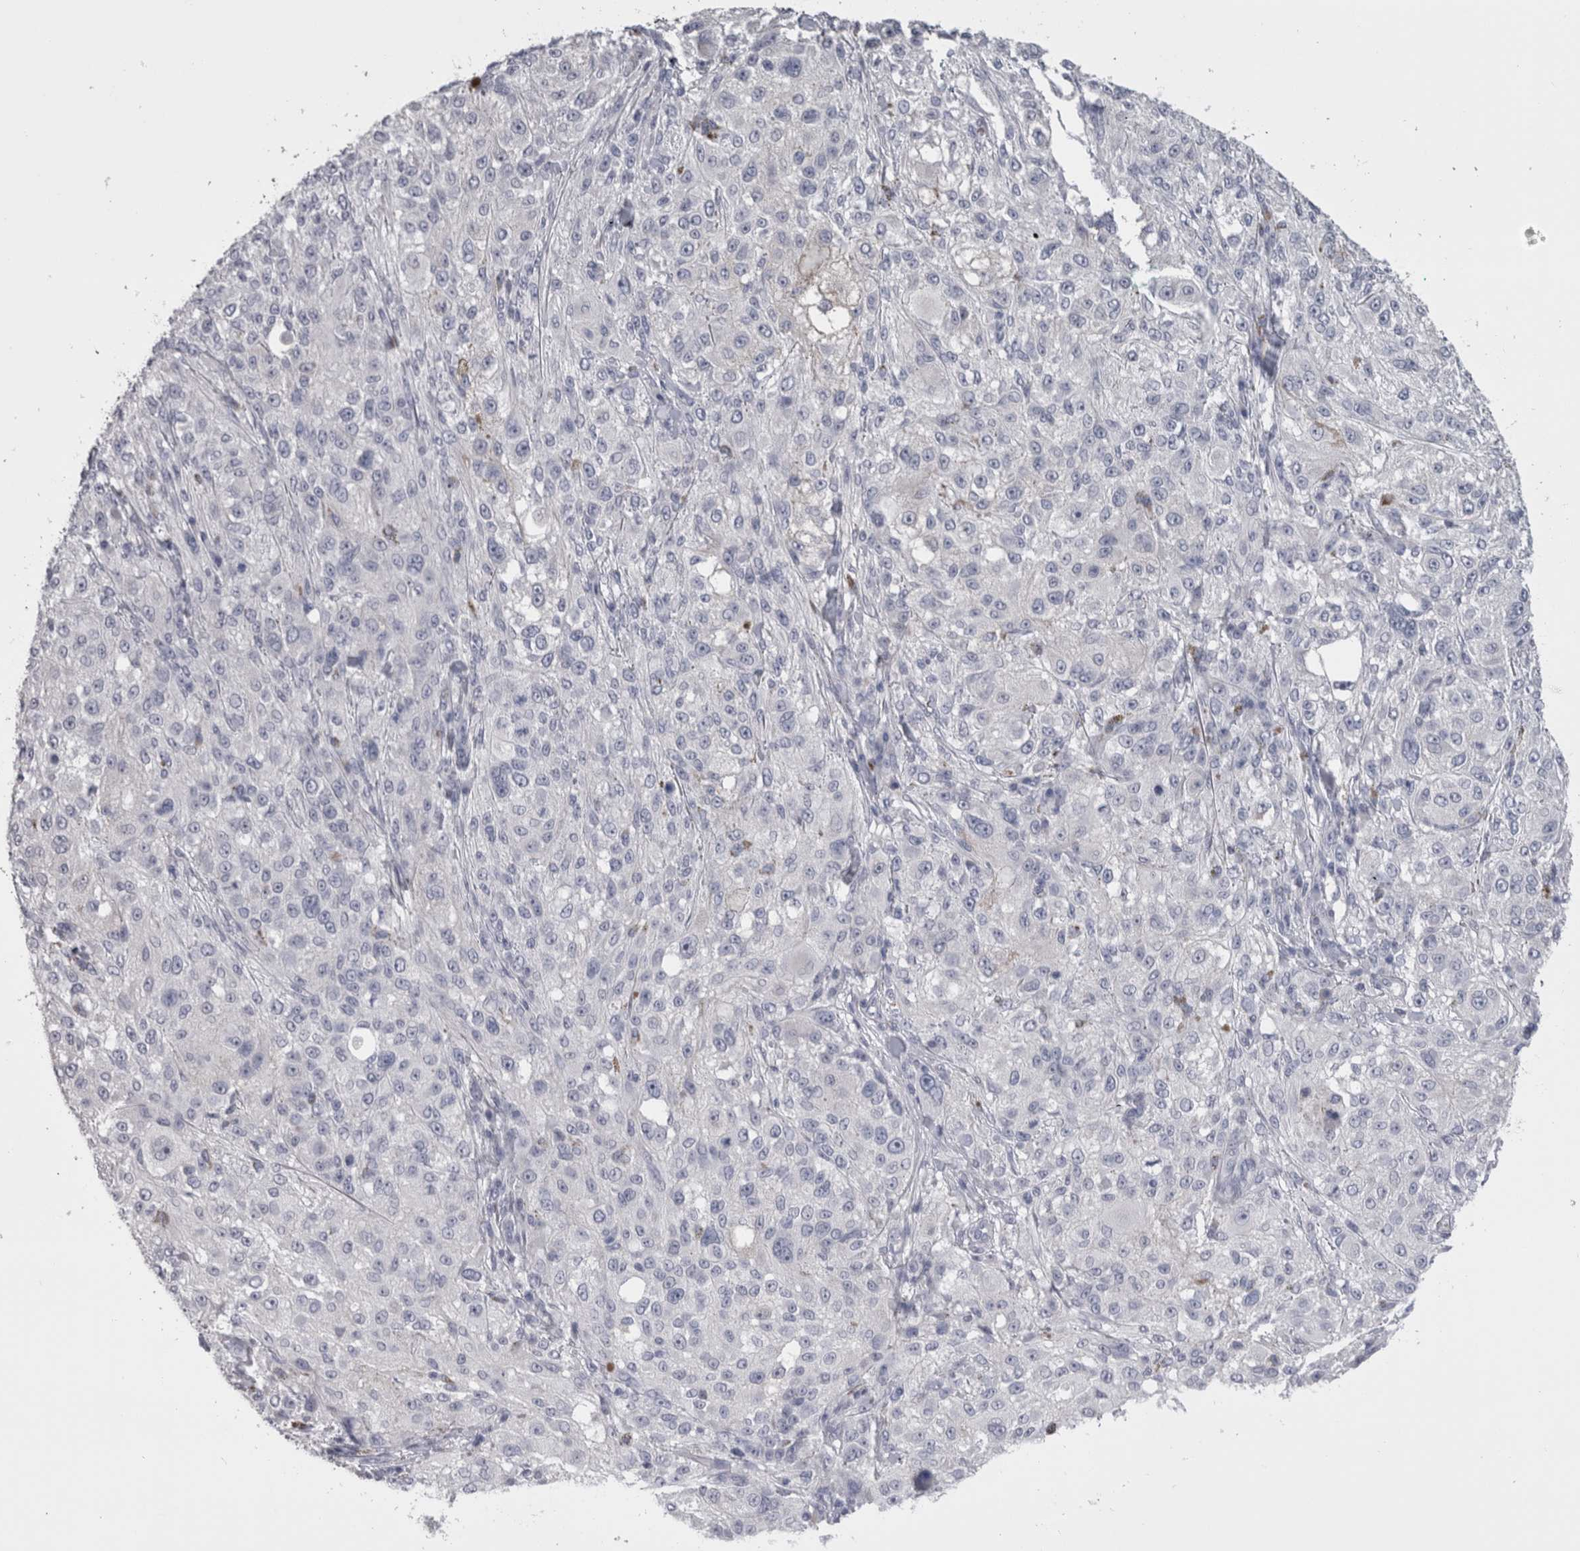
{"staining": {"intensity": "negative", "quantity": "none", "location": "none"}, "tissue": "melanoma", "cell_type": "Tumor cells", "image_type": "cancer", "snomed": [{"axis": "morphology", "description": "Necrosis, NOS"}, {"axis": "morphology", "description": "Malignant melanoma, NOS"}, {"axis": "topography", "description": "Skin"}], "caption": "Immunohistochemical staining of human malignant melanoma shows no significant expression in tumor cells. The staining was performed using DAB (3,3'-diaminobenzidine) to visualize the protein expression in brown, while the nuclei were stained in blue with hematoxylin (Magnification: 20x).", "gene": "MSMB", "patient": {"sex": "female", "age": 87}}